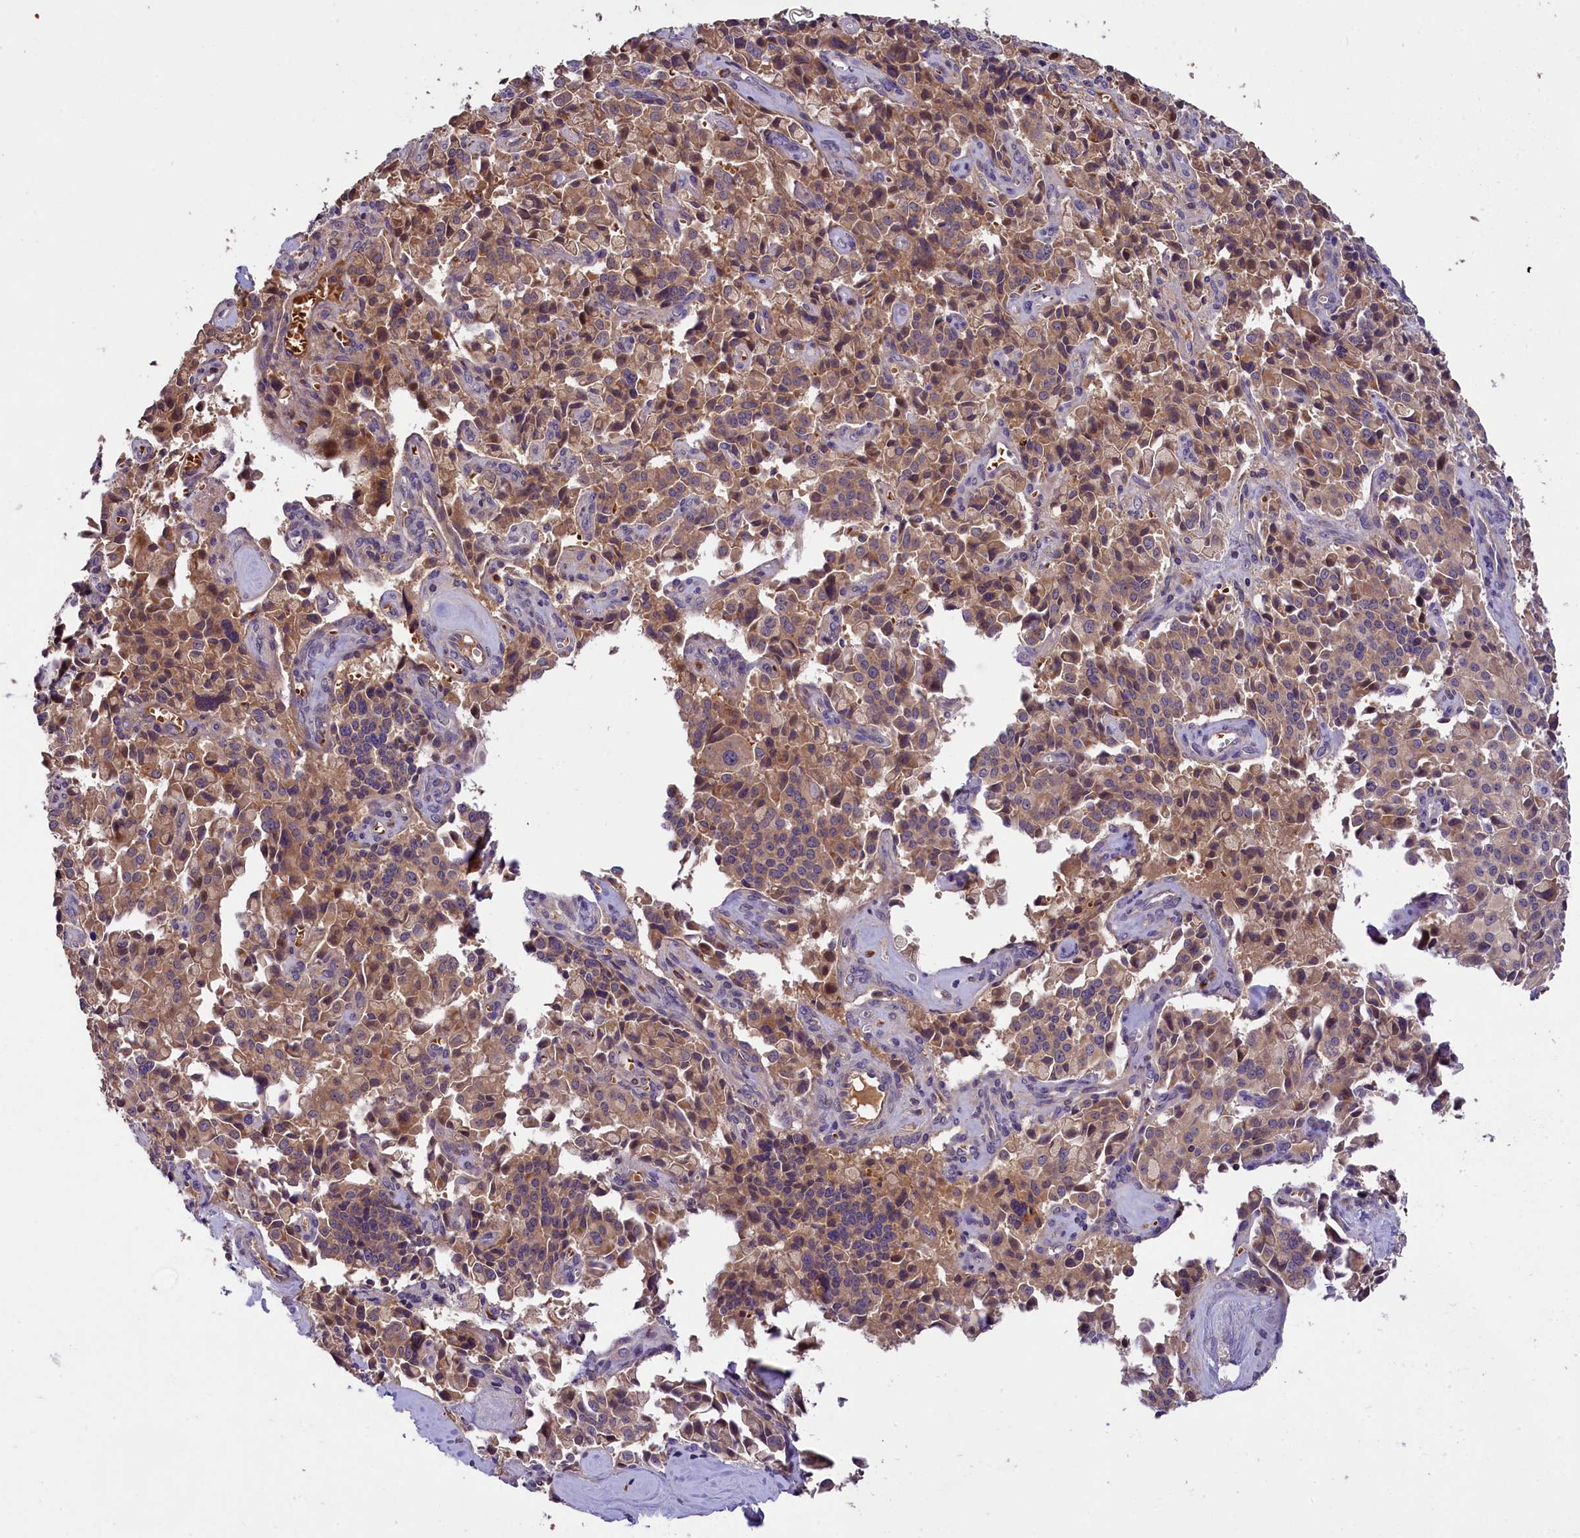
{"staining": {"intensity": "weak", "quantity": ">75%", "location": "cytoplasmic/membranous"}, "tissue": "pancreatic cancer", "cell_type": "Tumor cells", "image_type": "cancer", "snomed": [{"axis": "morphology", "description": "Adenocarcinoma, NOS"}, {"axis": "topography", "description": "Pancreas"}], "caption": "DAB immunohistochemical staining of human pancreatic cancer (adenocarcinoma) exhibits weak cytoplasmic/membranous protein positivity in approximately >75% of tumor cells.", "gene": "PHAF1", "patient": {"sex": "male", "age": 65}}